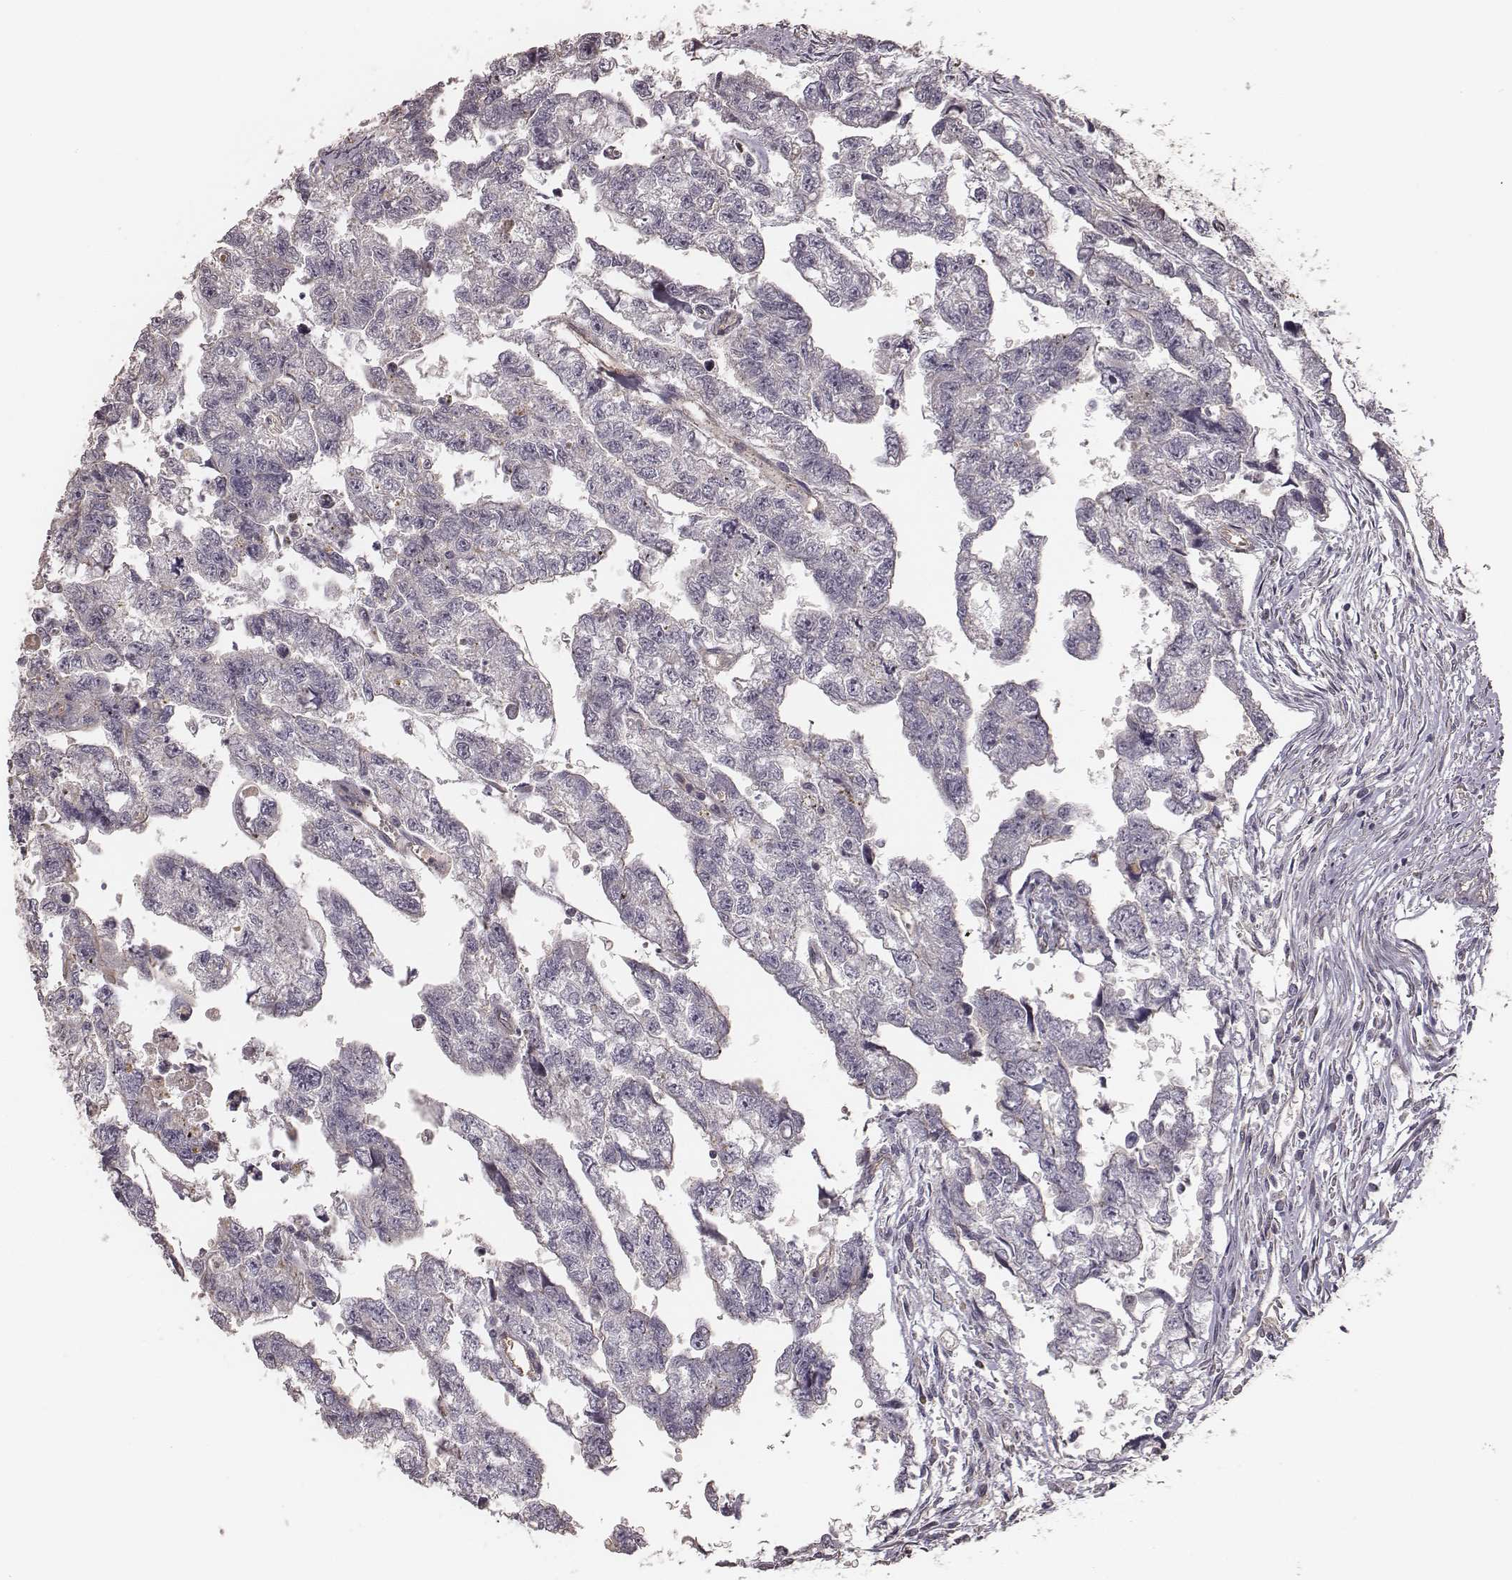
{"staining": {"intensity": "negative", "quantity": "none", "location": "none"}, "tissue": "testis cancer", "cell_type": "Tumor cells", "image_type": "cancer", "snomed": [{"axis": "morphology", "description": "Carcinoma, Embryonal, NOS"}, {"axis": "morphology", "description": "Teratoma, malignant, NOS"}, {"axis": "topography", "description": "Testis"}], "caption": "The immunohistochemistry histopathology image has no significant staining in tumor cells of testis embryonal carcinoma tissue. (Stains: DAB immunohistochemistry with hematoxylin counter stain, Microscopy: brightfield microscopy at high magnification).", "gene": "OTOGL", "patient": {"sex": "male", "age": 44}}